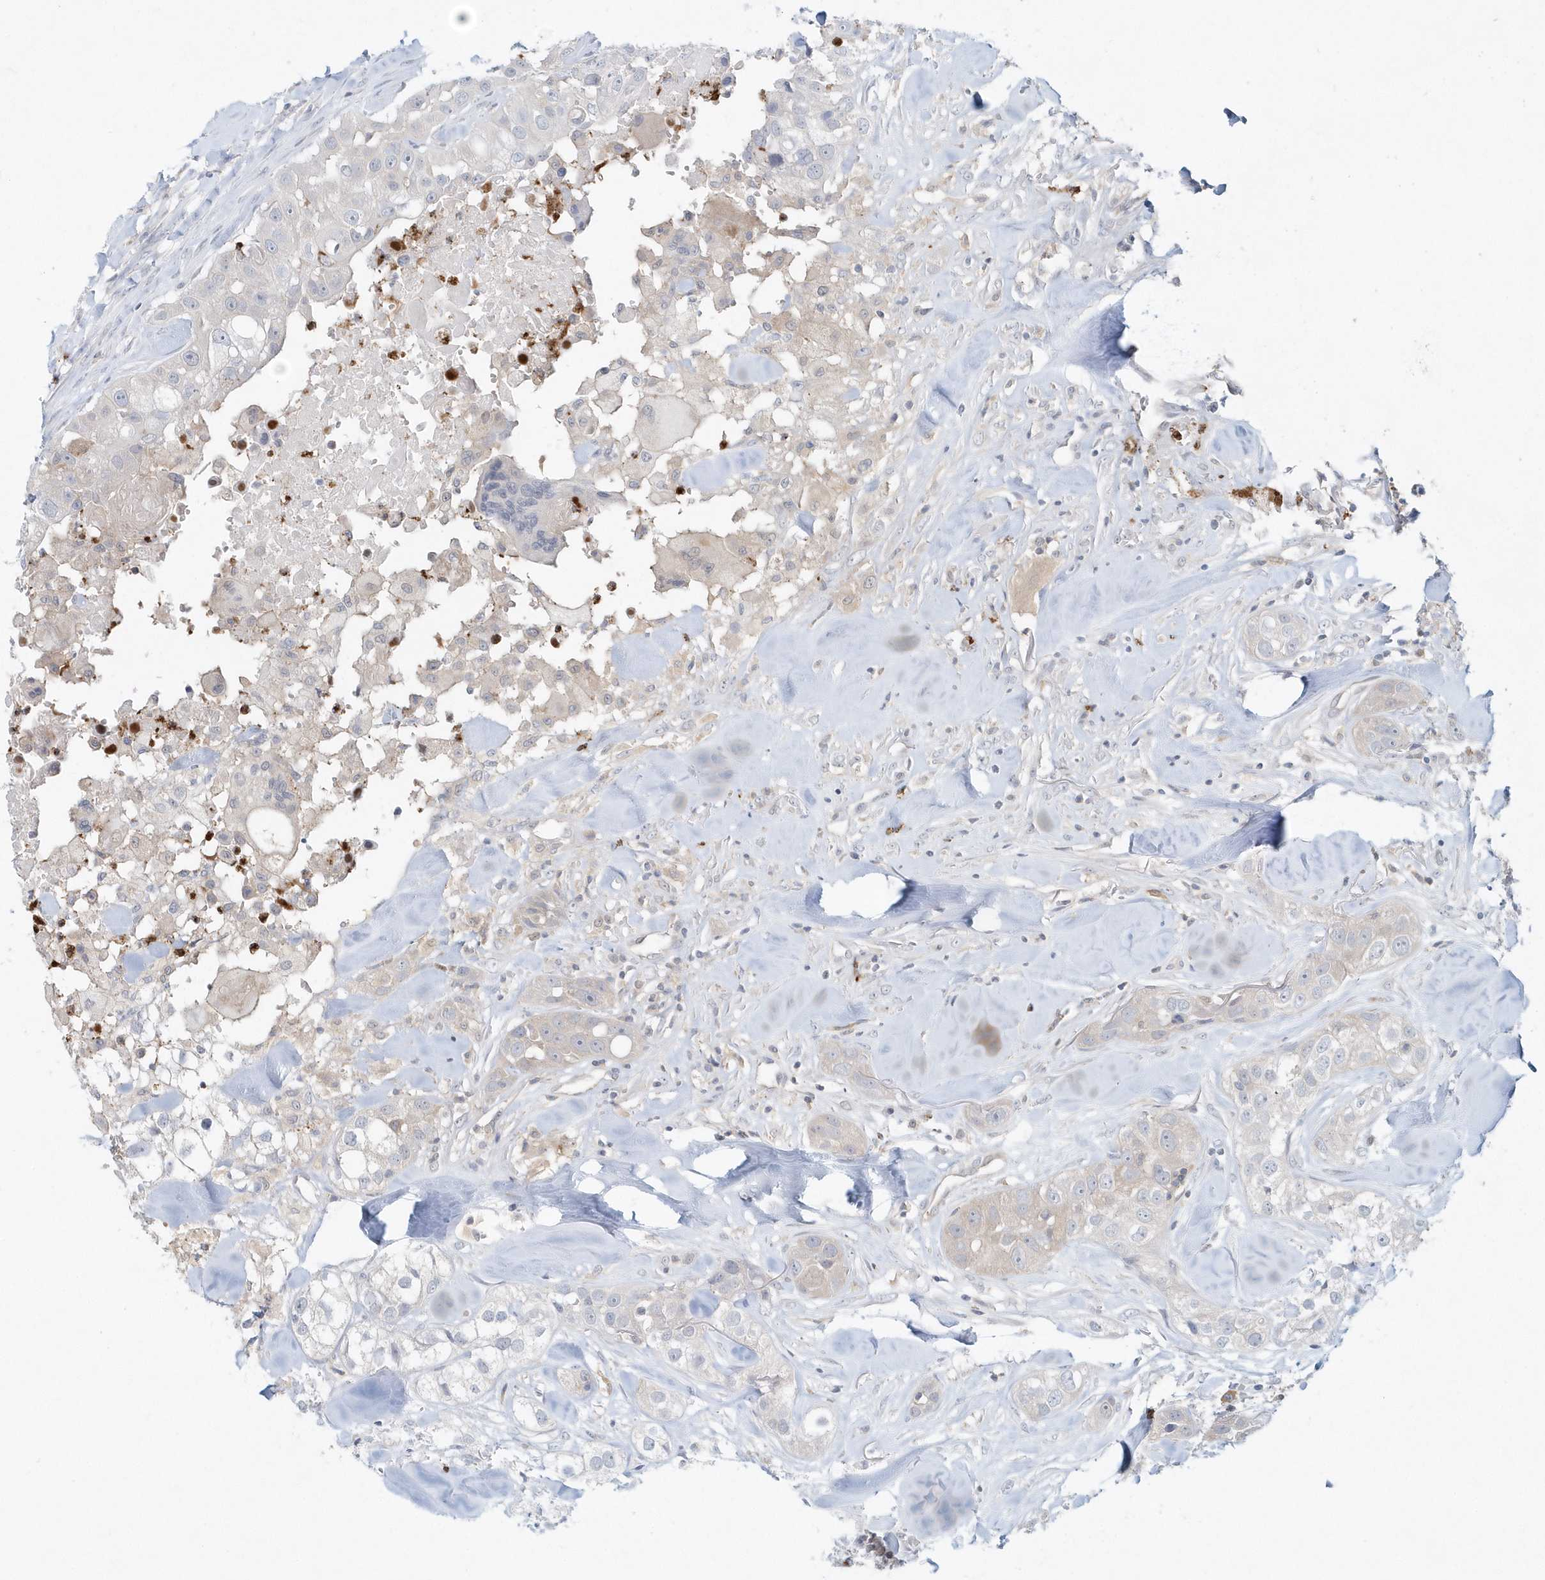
{"staining": {"intensity": "negative", "quantity": "none", "location": "none"}, "tissue": "head and neck cancer", "cell_type": "Tumor cells", "image_type": "cancer", "snomed": [{"axis": "morphology", "description": "Normal tissue, NOS"}, {"axis": "morphology", "description": "Squamous cell carcinoma, NOS"}, {"axis": "topography", "description": "Skeletal muscle"}, {"axis": "topography", "description": "Head-Neck"}], "caption": "High power microscopy histopathology image of an IHC image of head and neck cancer (squamous cell carcinoma), revealing no significant staining in tumor cells. (Immunohistochemistry (ihc), brightfield microscopy, high magnification).", "gene": "RNF7", "patient": {"sex": "male", "age": 51}}